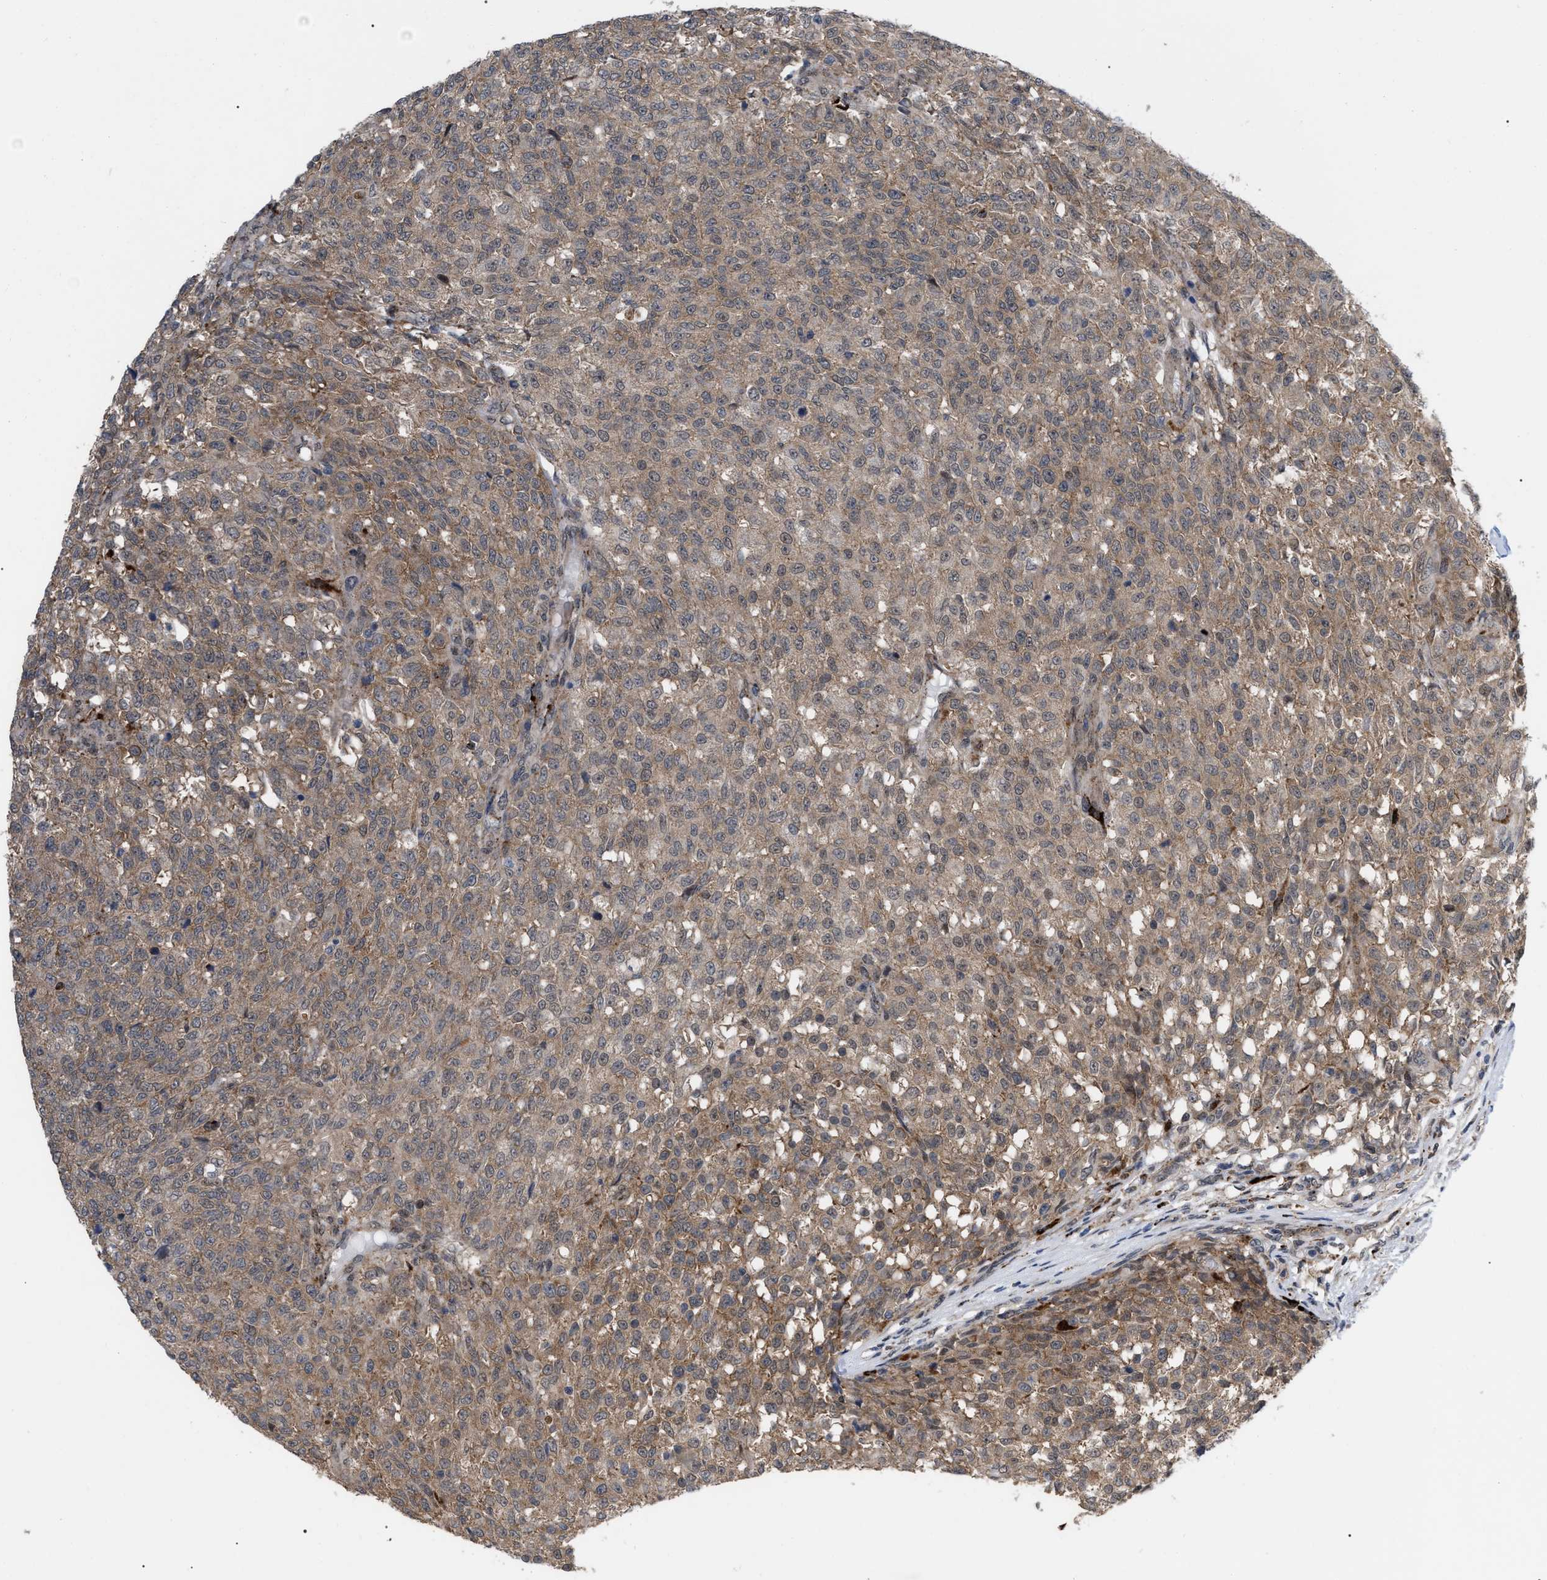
{"staining": {"intensity": "moderate", "quantity": ">75%", "location": "cytoplasmic/membranous"}, "tissue": "testis cancer", "cell_type": "Tumor cells", "image_type": "cancer", "snomed": [{"axis": "morphology", "description": "Seminoma, NOS"}, {"axis": "topography", "description": "Testis"}], "caption": "Brown immunohistochemical staining in human testis seminoma demonstrates moderate cytoplasmic/membranous expression in about >75% of tumor cells.", "gene": "UPF1", "patient": {"sex": "male", "age": 59}}